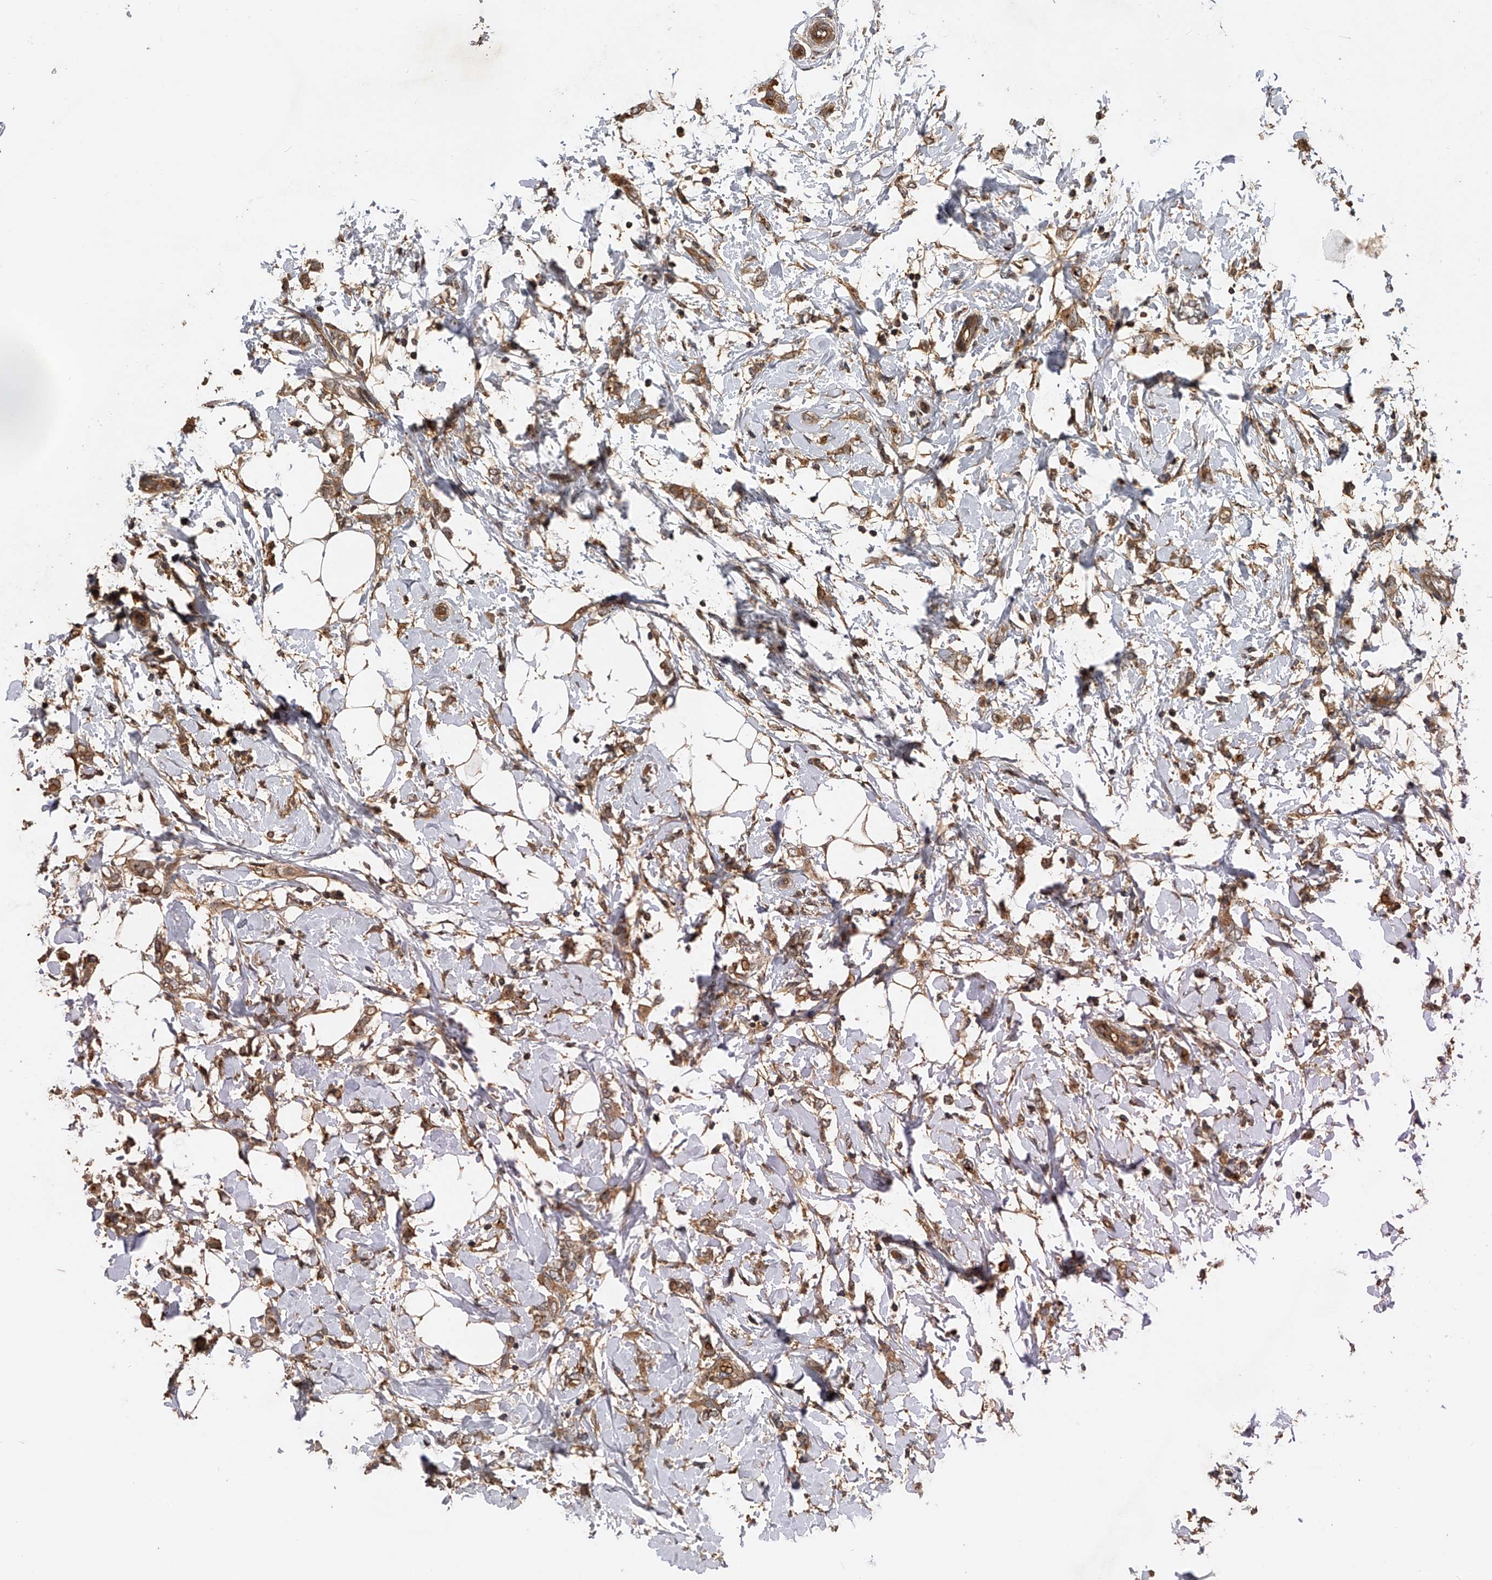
{"staining": {"intensity": "moderate", "quantity": ">75%", "location": "cytoplasmic/membranous"}, "tissue": "breast cancer", "cell_type": "Tumor cells", "image_type": "cancer", "snomed": [{"axis": "morphology", "description": "Normal tissue, NOS"}, {"axis": "morphology", "description": "Lobular carcinoma"}, {"axis": "topography", "description": "Breast"}], "caption": "This is an image of immunohistochemistry (IHC) staining of breast cancer, which shows moderate positivity in the cytoplasmic/membranous of tumor cells.", "gene": "PTPRA", "patient": {"sex": "female", "age": 47}}